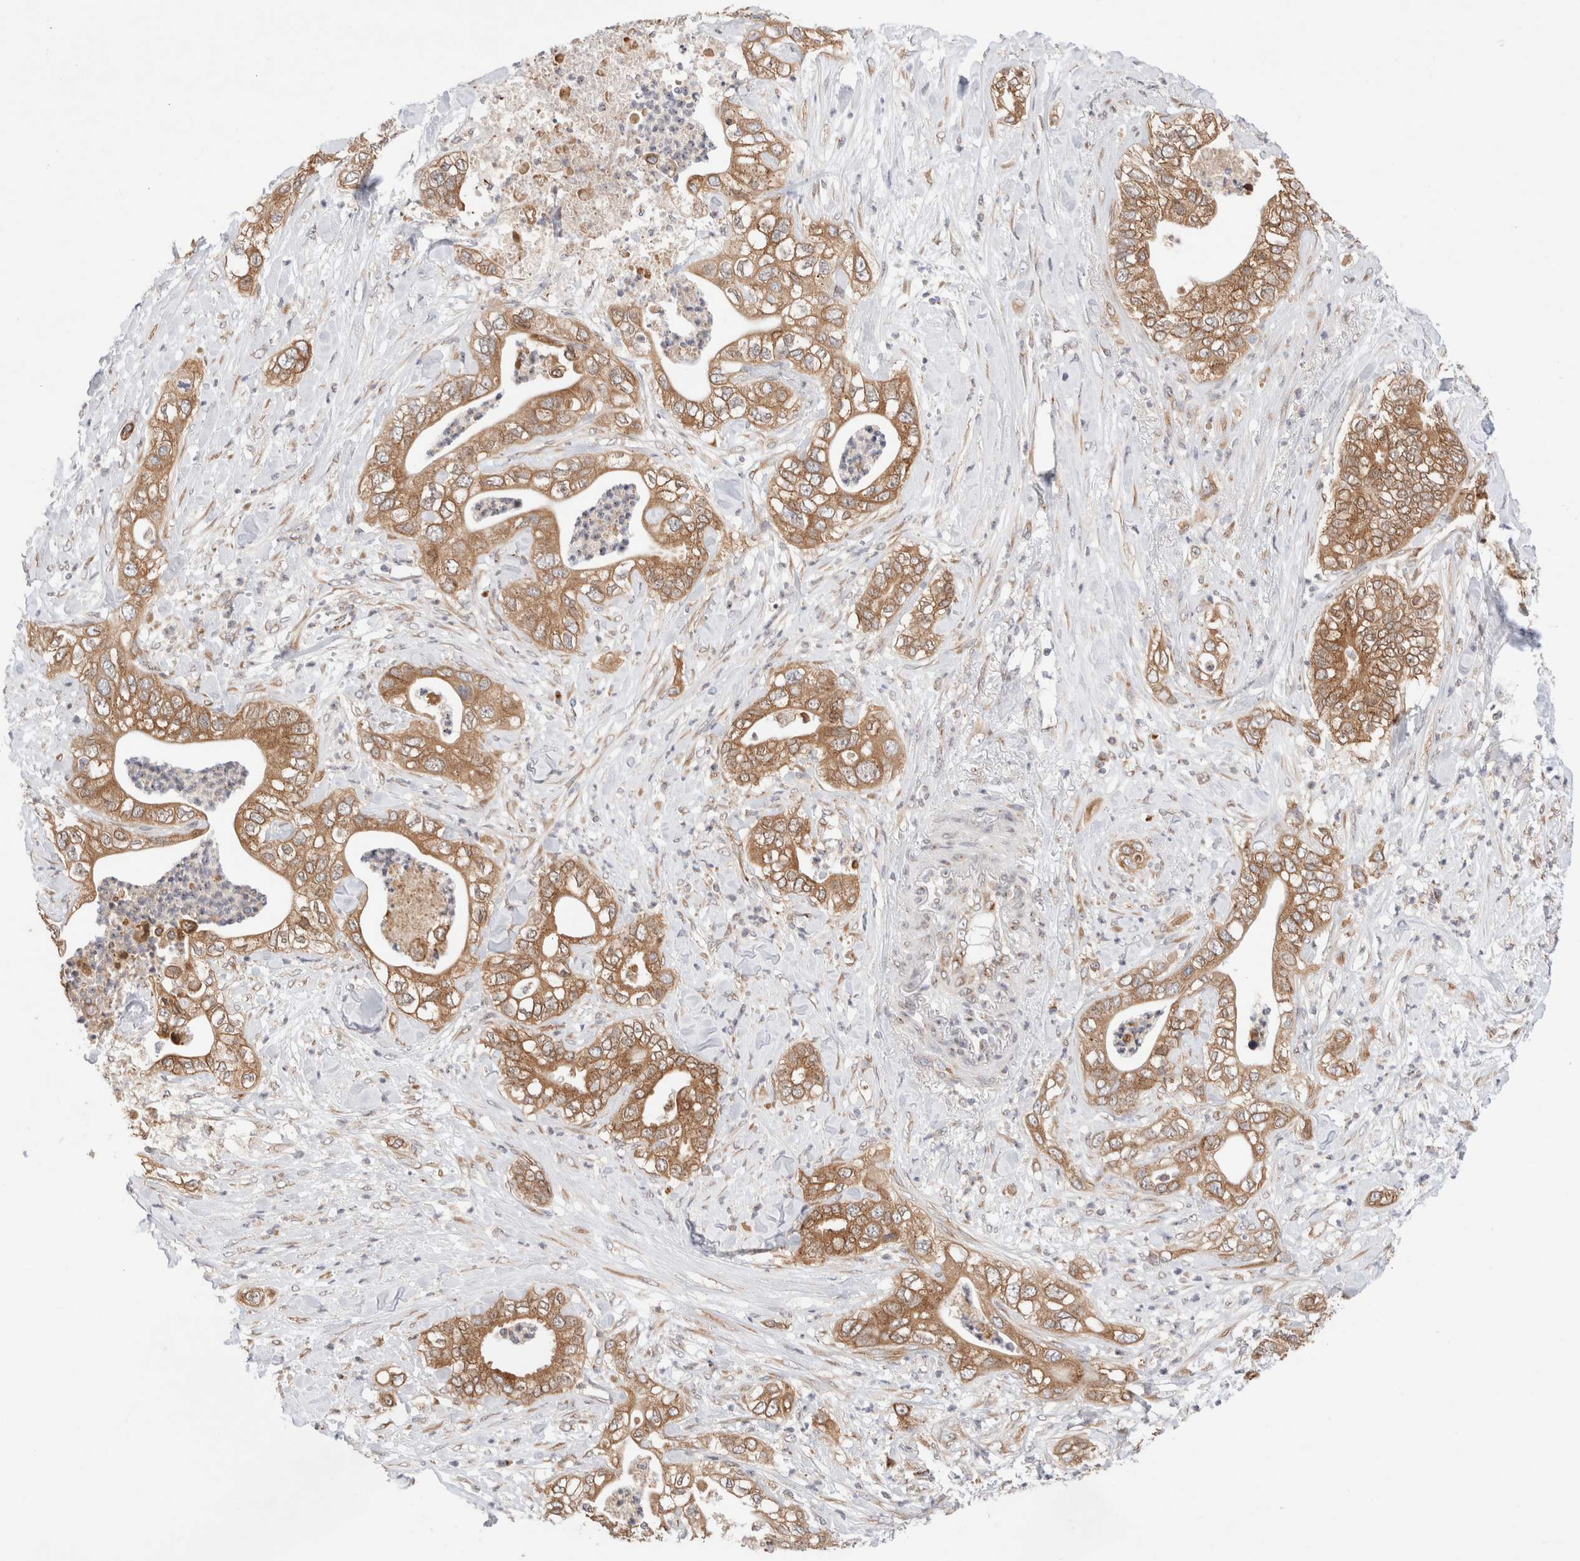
{"staining": {"intensity": "moderate", "quantity": ">75%", "location": "cytoplasmic/membranous"}, "tissue": "pancreatic cancer", "cell_type": "Tumor cells", "image_type": "cancer", "snomed": [{"axis": "morphology", "description": "Adenocarcinoma, NOS"}, {"axis": "topography", "description": "Pancreas"}], "caption": "Protein expression analysis of human adenocarcinoma (pancreatic) reveals moderate cytoplasmic/membranous positivity in about >75% of tumor cells.", "gene": "LMAN2L", "patient": {"sex": "female", "age": 78}}